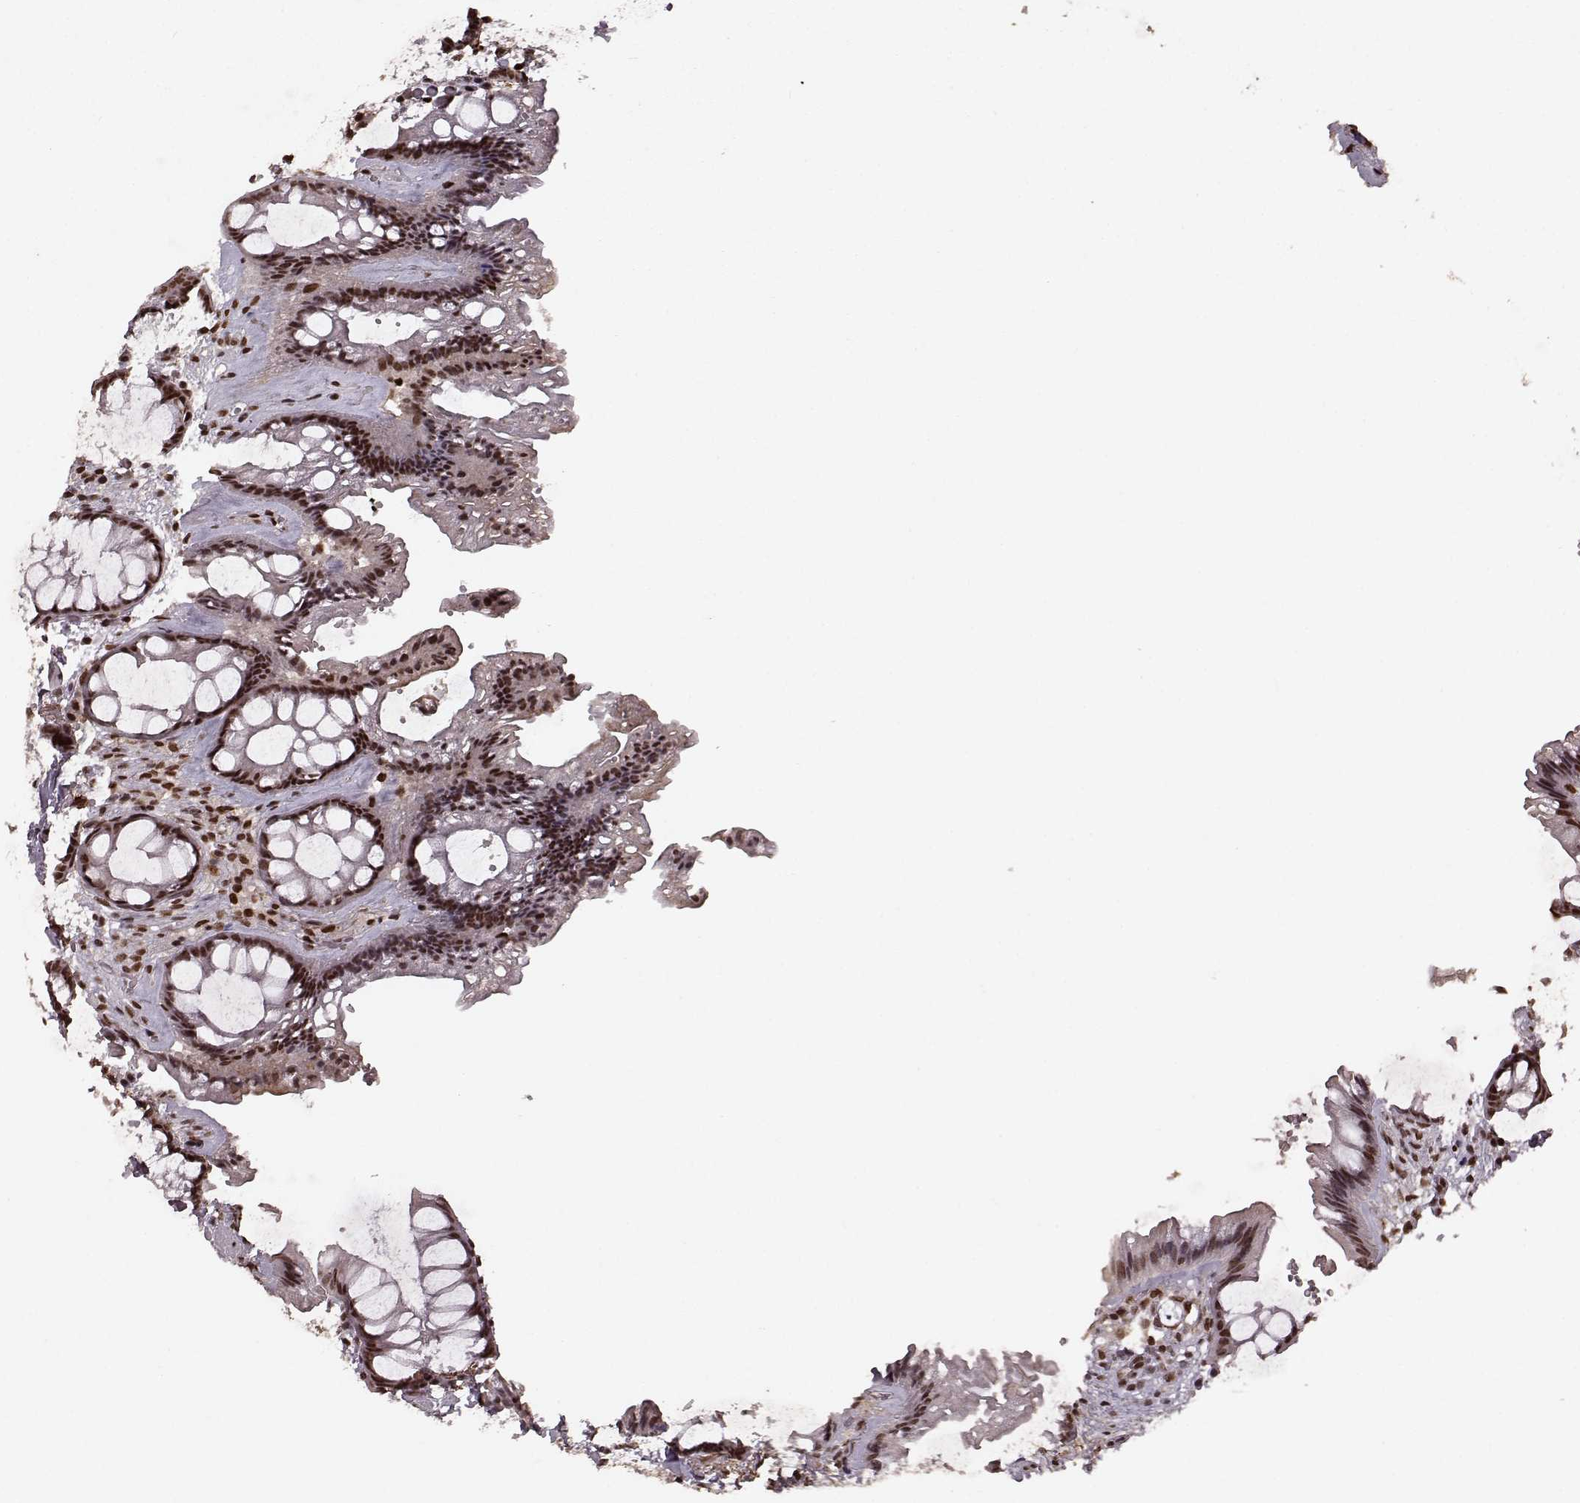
{"staining": {"intensity": "strong", "quantity": ">75%", "location": "nuclear"}, "tissue": "rectum", "cell_type": "Glandular cells", "image_type": "normal", "snomed": [{"axis": "morphology", "description": "Normal tissue, NOS"}, {"axis": "topography", "description": "Rectum"}], "caption": "Rectum stained with immunohistochemistry demonstrates strong nuclear staining in about >75% of glandular cells.", "gene": "RRAGD", "patient": {"sex": "female", "age": 62}}